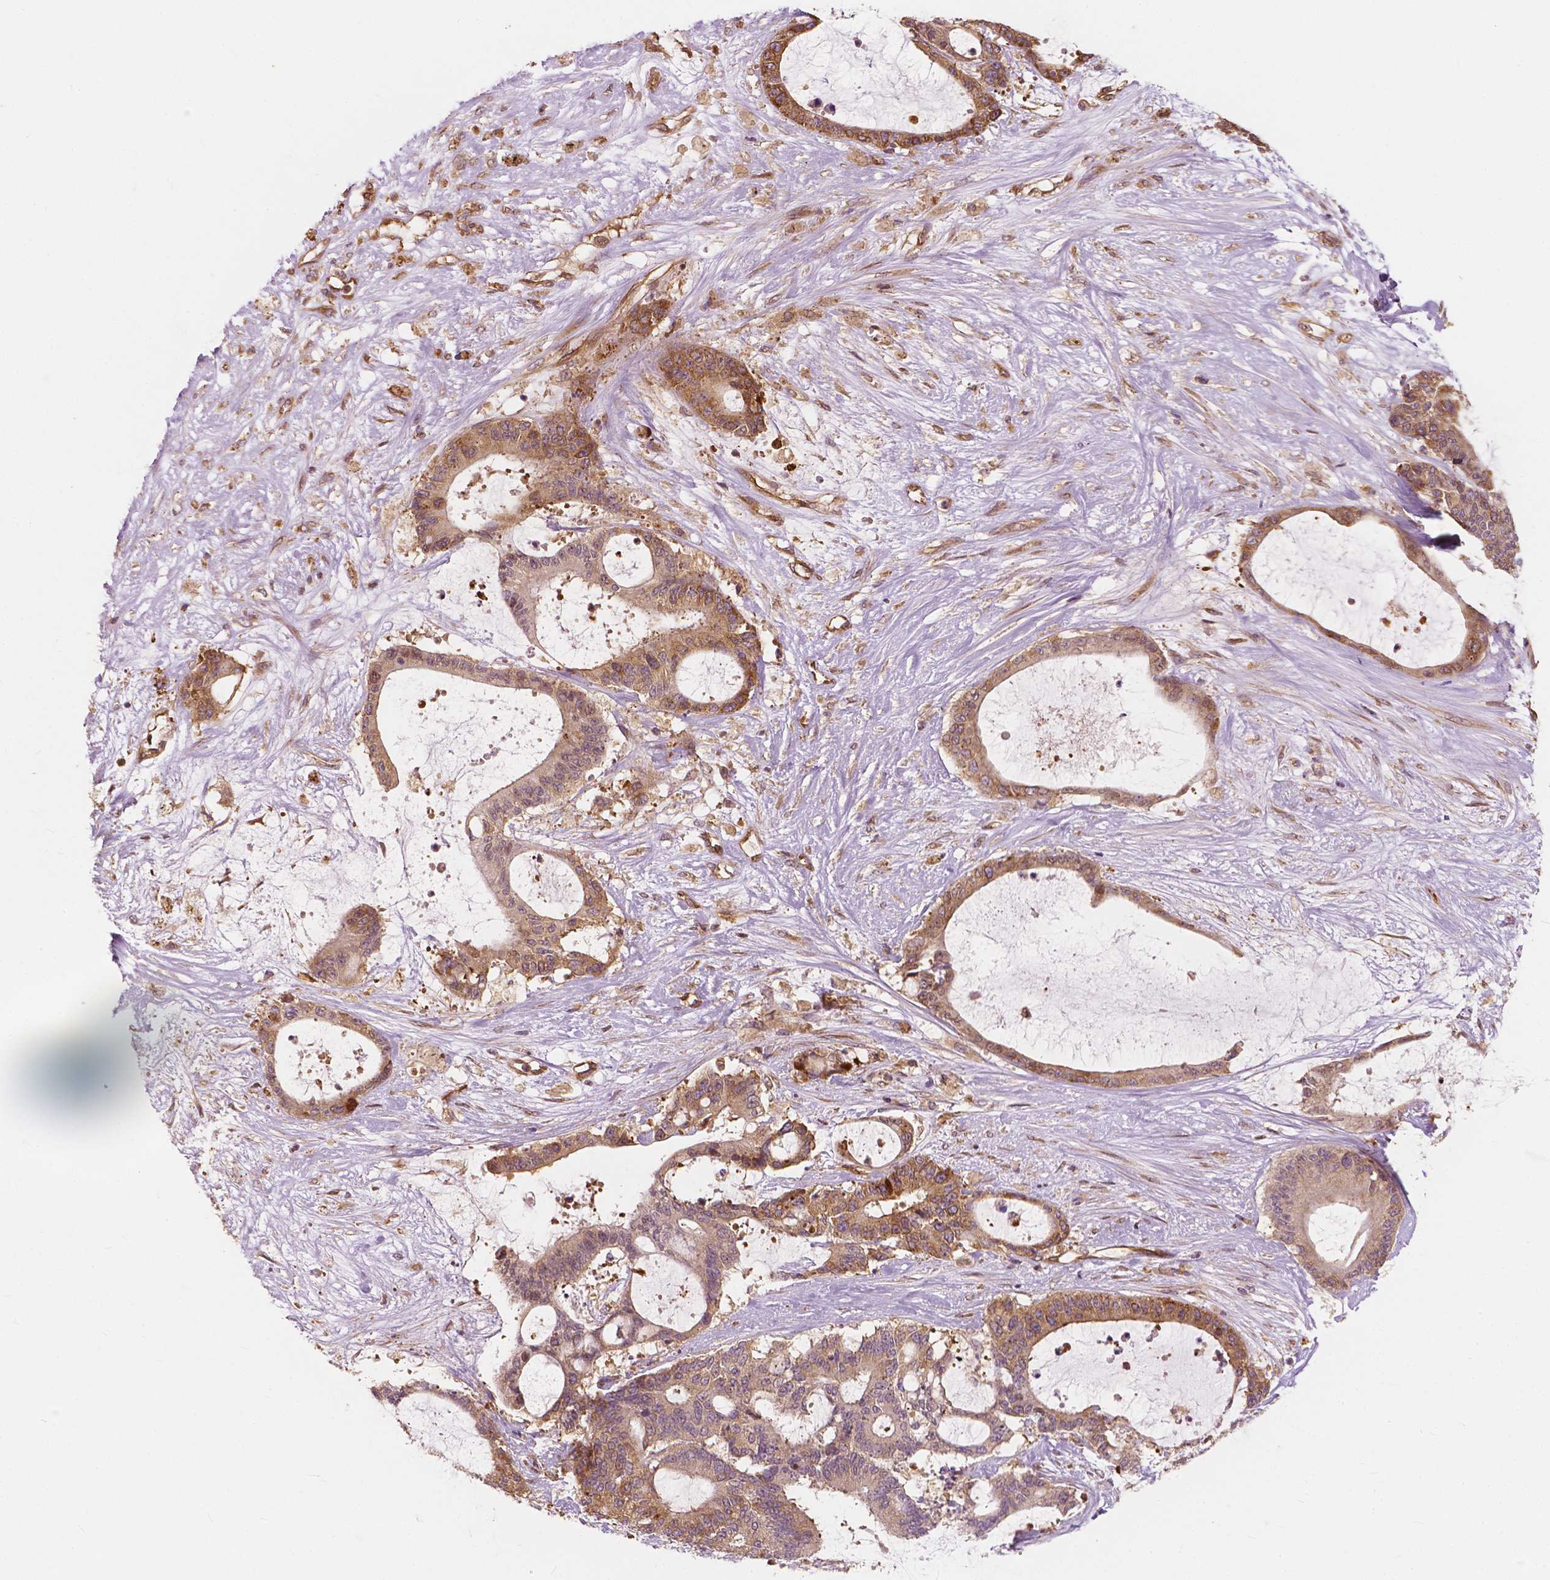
{"staining": {"intensity": "moderate", "quantity": ">75%", "location": "cytoplasmic/membranous"}, "tissue": "liver cancer", "cell_type": "Tumor cells", "image_type": "cancer", "snomed": [{"axis": "morphology", "description": "Normal tissue, NOS"}, {"axis": "morphology", "description": "Cholangiocarcinoma"}, {"axis": "topography", "description": "Liver"}, {"axis": "topography", "description": "Peripheral nerve tissue"}], "caption": "Brown immunohistochemical staining in human cholangiocarcinoma (liver) reveals moderate cytoplasmic/membranous staining in approximately >75% of tumor cells. Immunohistochemistry stains the protein of interest in brown and the nuclei are stained blue.", "gene": "G3BP1", "patient": {"sex": "female", "age": 73}}